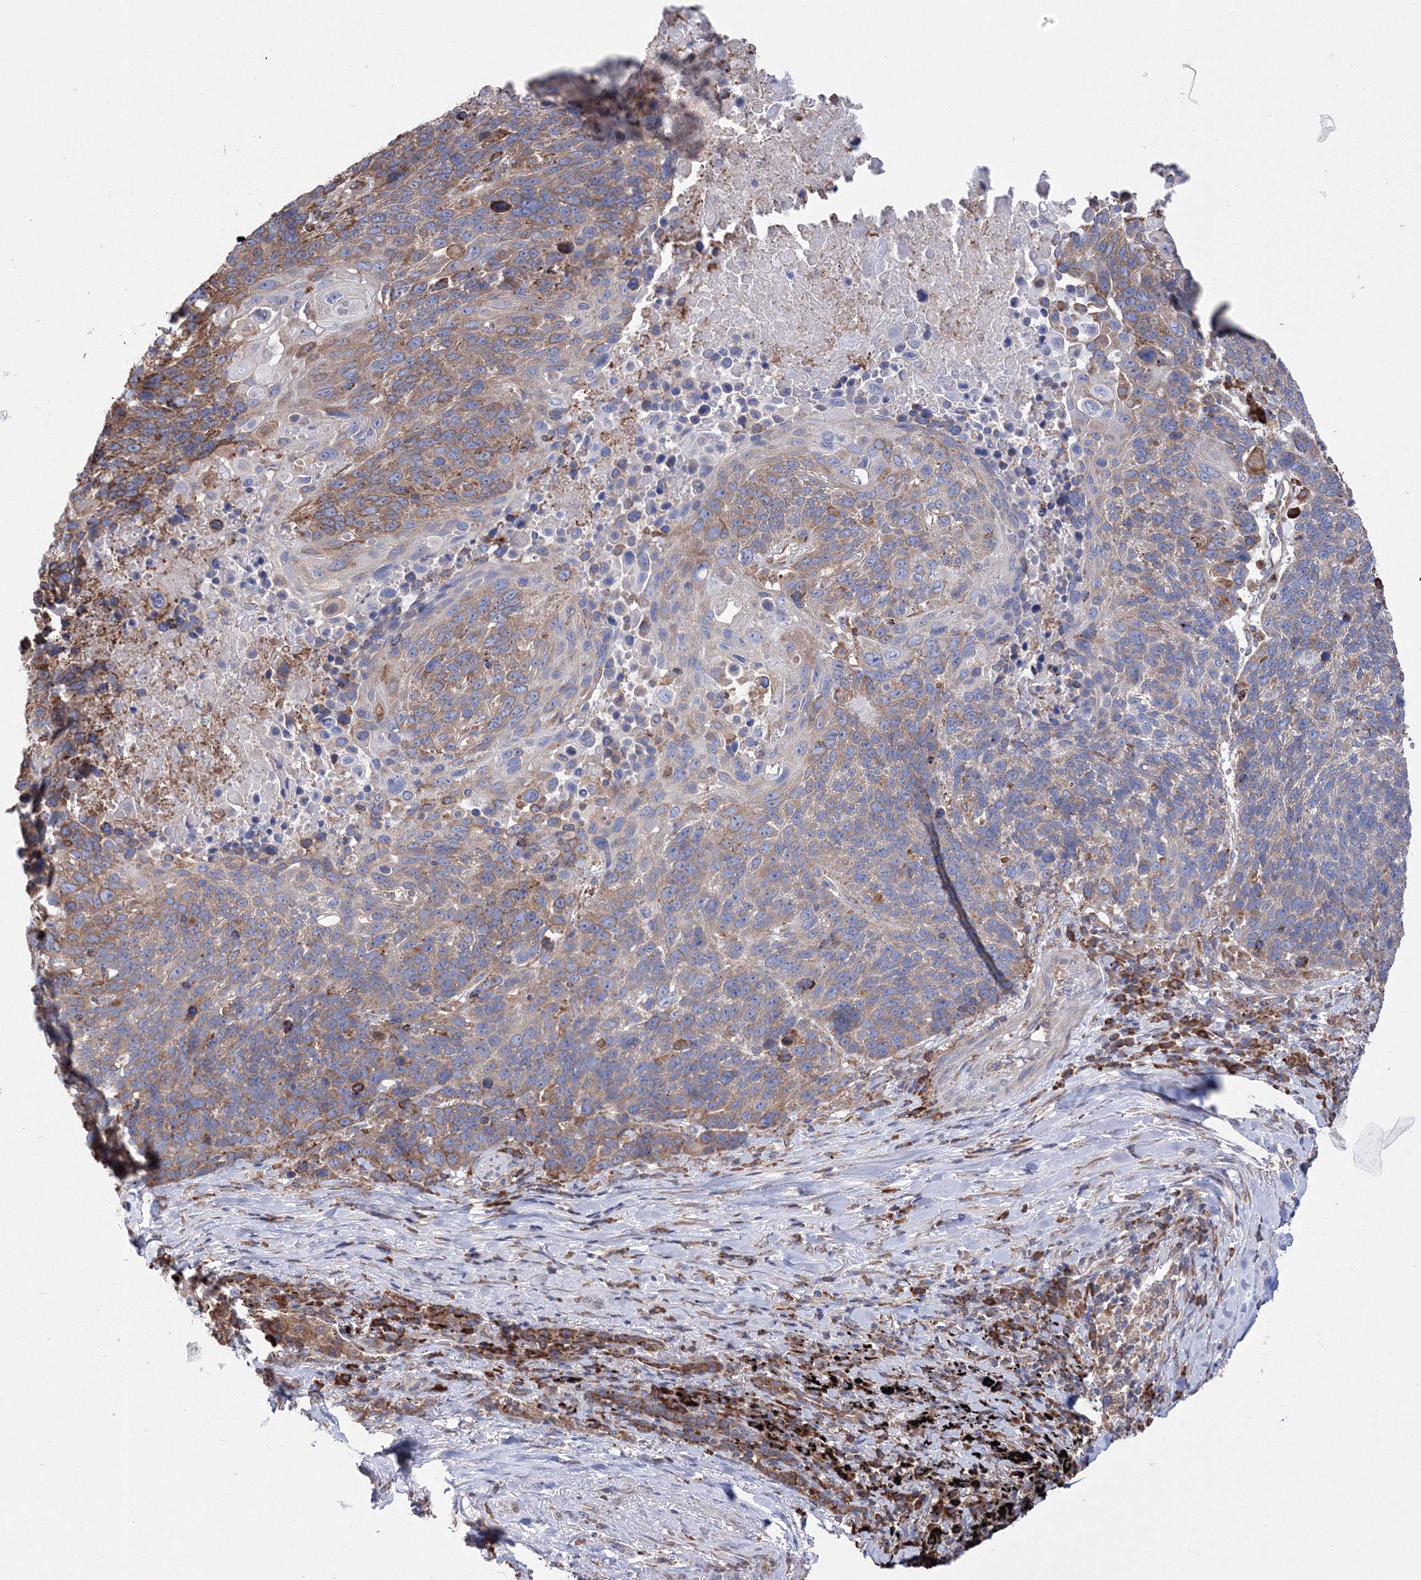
{"staining": {"intensity": "moderate", "quantity": ">75%", "location": "cytoplasmic/membranous"}, "tissue": "lung cancer", "cell_type": "Tumor cells", "image_type": "cancer", "snomed": [{"axis": "morphology", "description": "Squamous cell carcinoma, NOS"}, {"axis": "topography", "description": "Lung"}], "caption": "Tumor cells demonstrate medium levels of moderate cytoplasmic/membranous positivity in about >75% of cells in human lung cancer (squamous cell carcinoma). The staining was performed using DAB, with brown indicating positive protein expression. Nuclei are stained blue with hematoxylin.", "gene": "VPS8", "patient": {"sex": "male", "age": 66}}